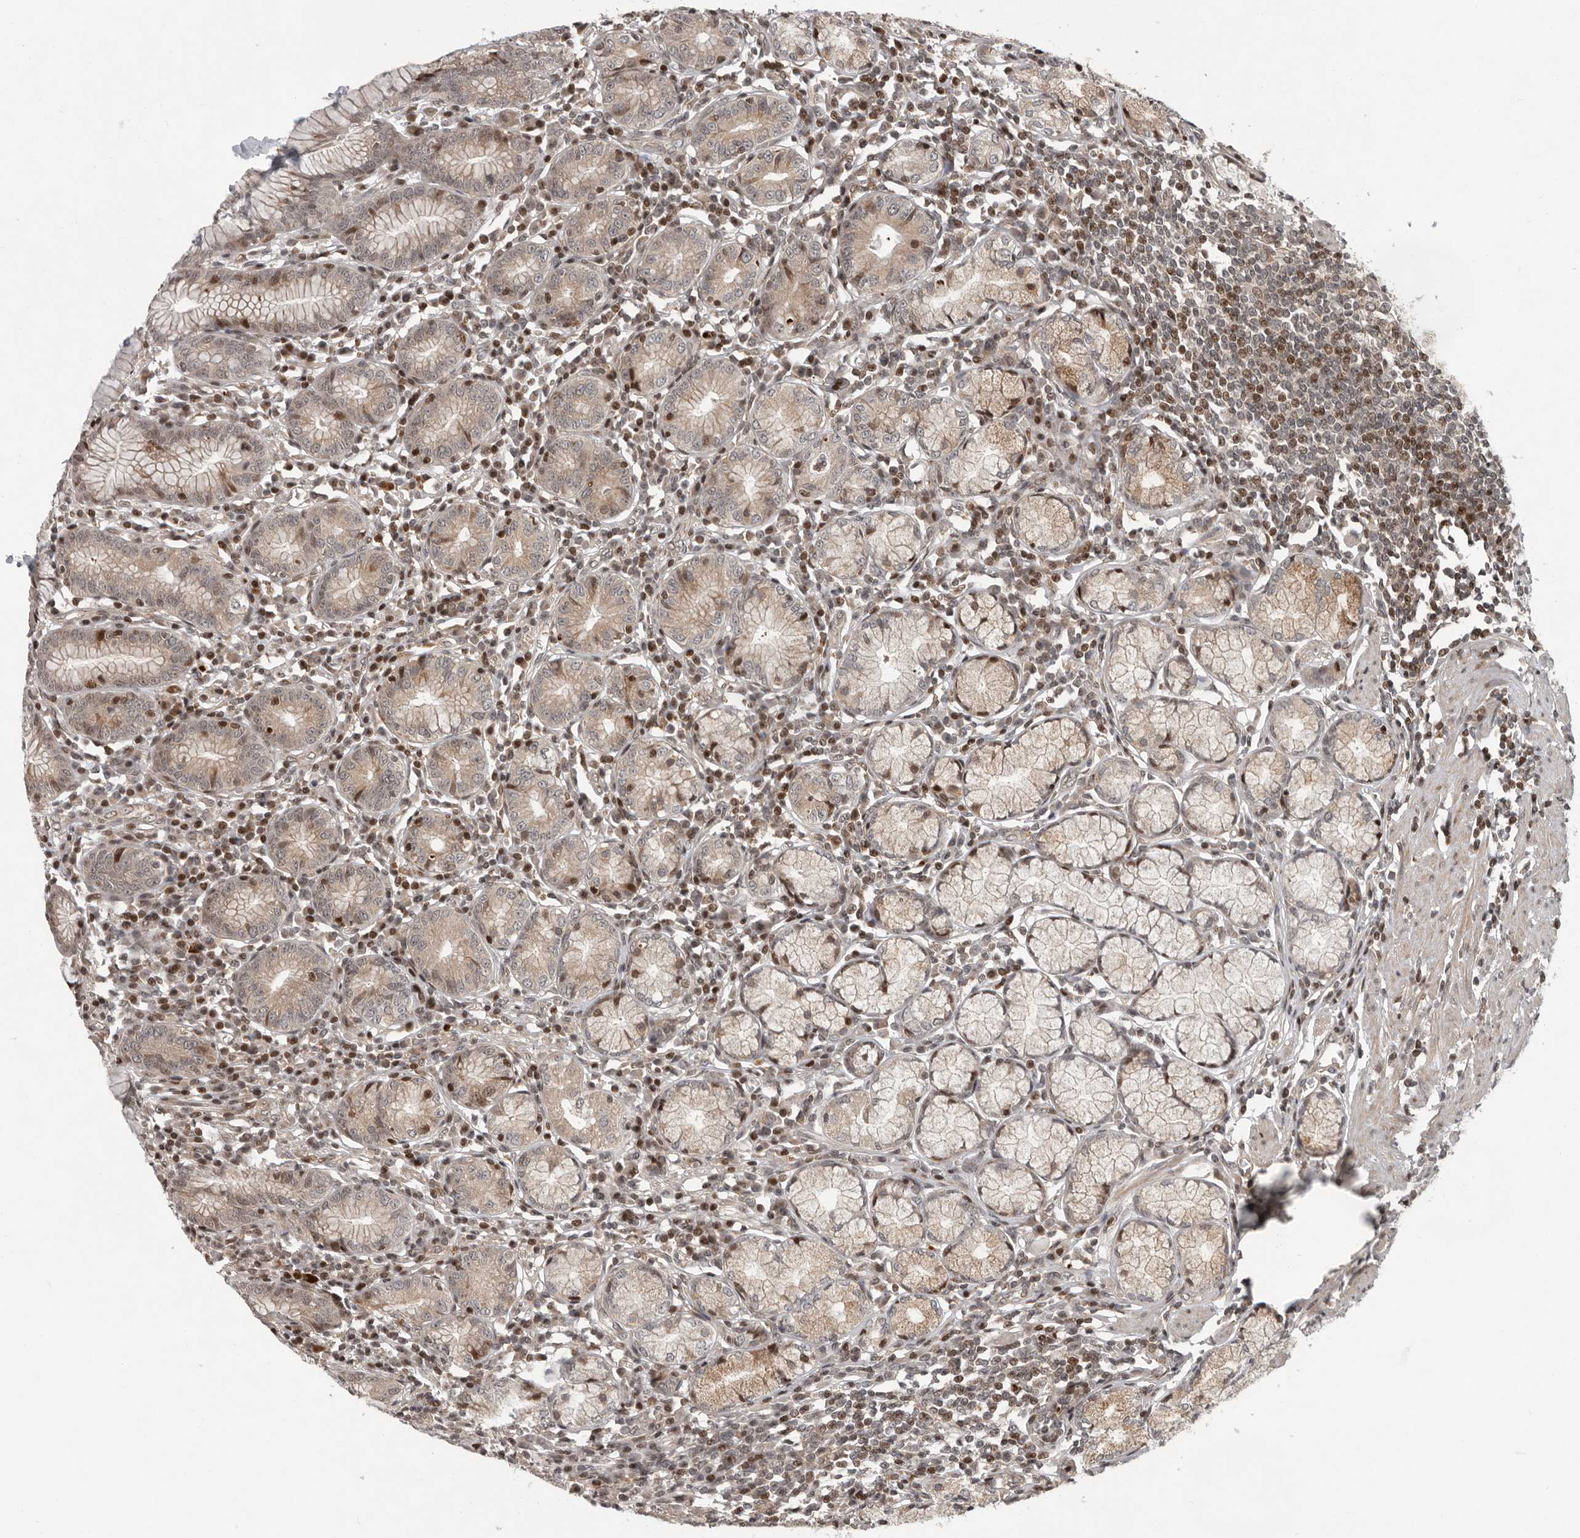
{"staining": {"intensity": "weak", "quantity": "25%-75%", "location": "cytoplasmic/membranous,nuclear"}, "tissue": "stomach", "cell_type": "Glandular cells", "image_type": "normal", "snomed": [{"axis": "morphology", "description": "Normal tissue, NOS"}, {"axis": "topography", "description": "Stomach"}], "caption": "Brown immunohistochemical staining in unremarkable stomach demonstrates weak cytoplasmic/membranous,nuclear expression in about 25%-75% of glandular cells.", "gene": "RABIF", "patient": {"sex": "male", "age": 55}}